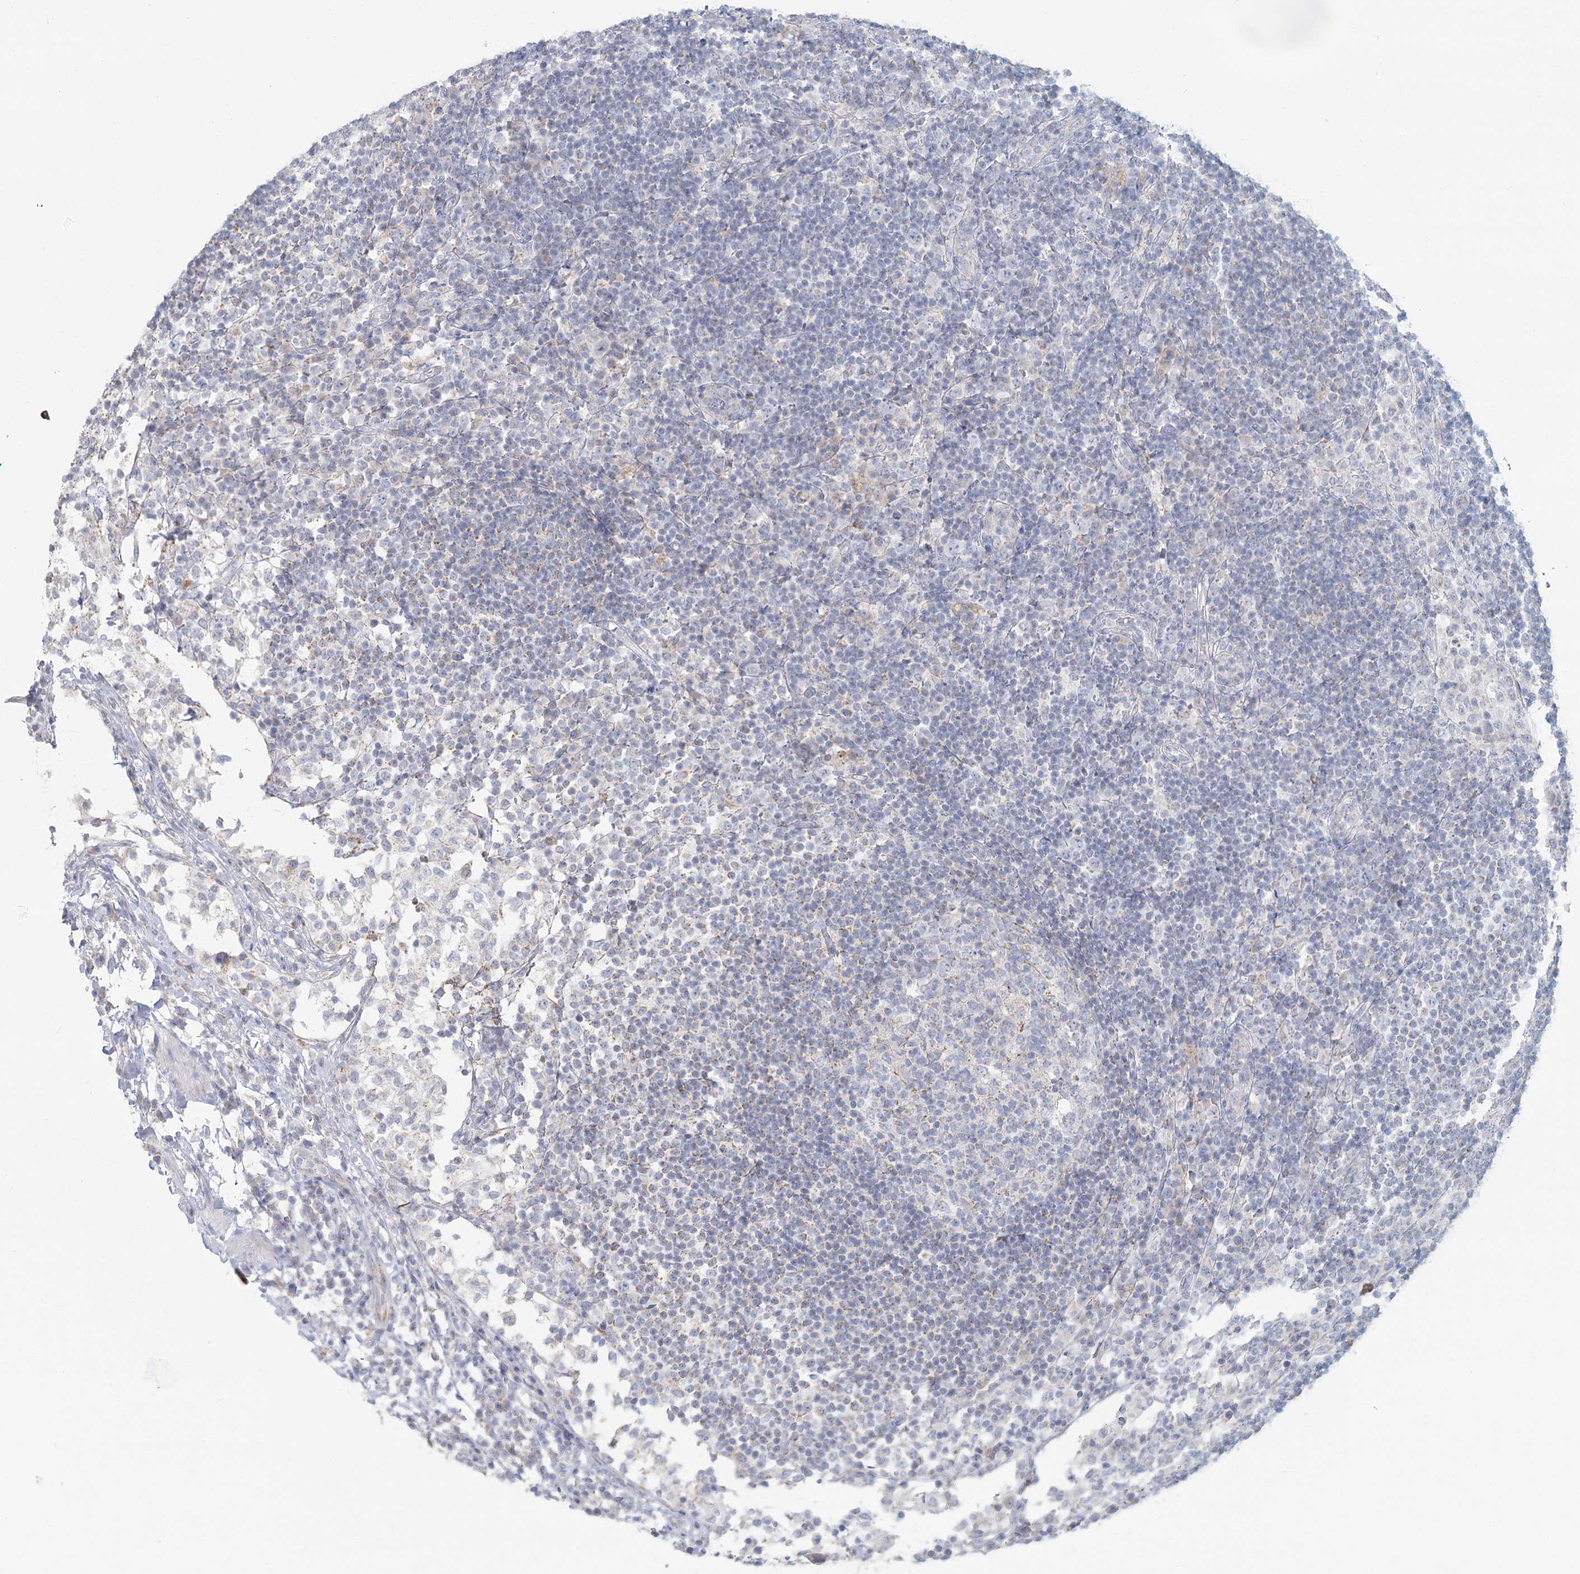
{"staining": {"intensity": "negative", "quantity": "none", "location": "none"}, "tissue": "lymph node", "cell_type": "Germinal center cells", "image_type": "normal", "snomed": [{"axis": "morphology", "description": "Normal tissue, NOS"}, {"axis": "topography", "description": "Lymph node"}], "caption": "This is an immunohistochemistry (IHC) image of unremarkable human lymph node. There is no expression in germinal center cells.", "gene": "BPHL", "patient": {"sex": "female", "age": 53}}